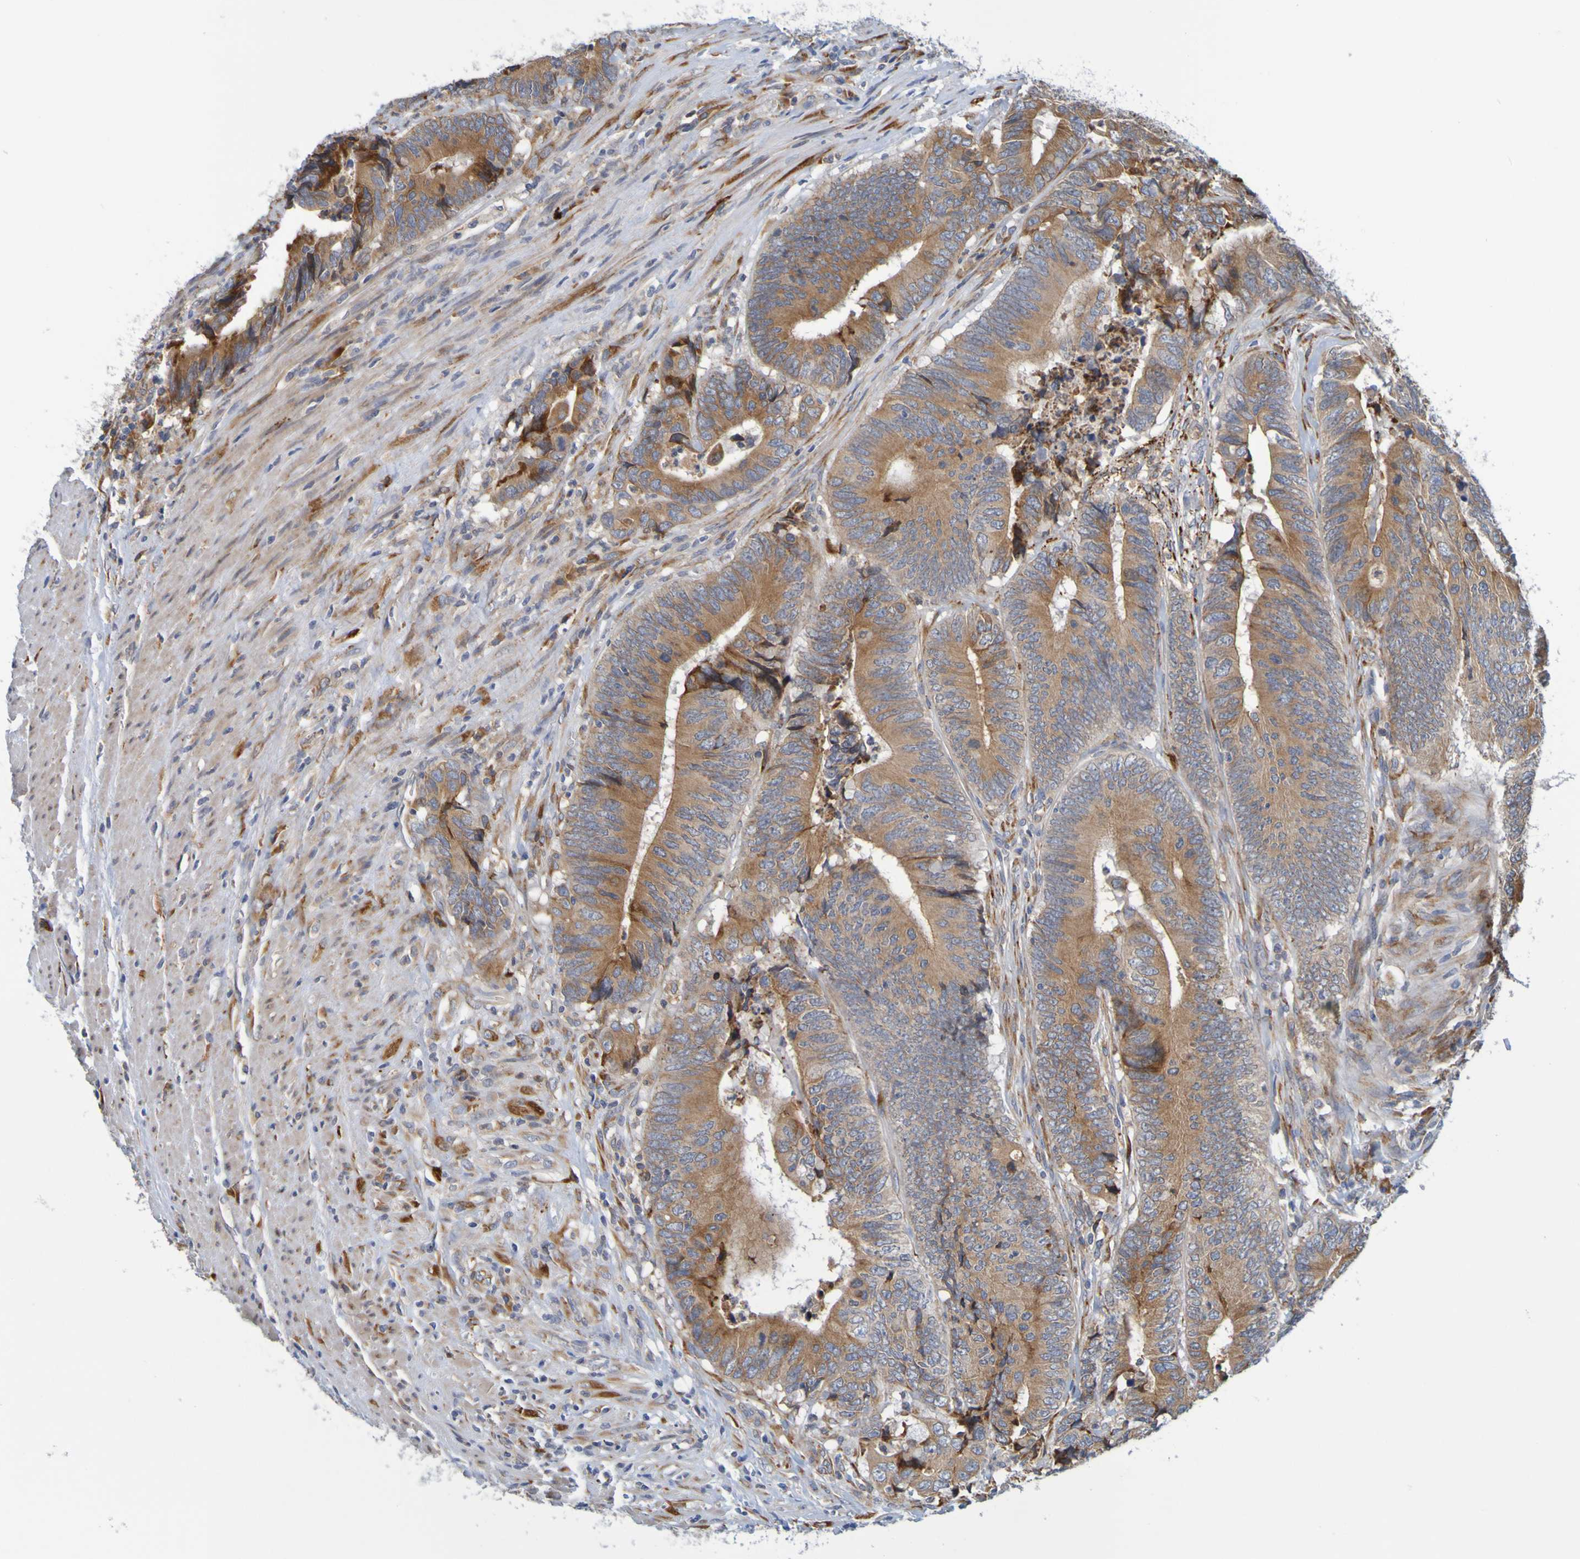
{"staining": {"intensity": "moderate", "quantity": ">75%", "location": "cytoplasmic/membranous"}, "tissue": "colorectal cancer", "cell_type": "Tumor cells", "image_type": "cancer", "snomed": [{"axis": "morphology", "description": "Normal tissue, NOS"}, {"axis": "morphology", "description": "Adenocarcinoma, NOS"}, {"axis": "topography", "description": "Colon"}], "caption": "IHC (DAB (3,3'-diaminobenzidine)) staining of human colorectal cancer (adenocarcinoma) shows moderate cytoplasmic/membranous protein staining in about >75% of tumor cells. (Brightfield microscopy of DAB IHC at high magnification).", "gene": "SIL1", "patient": {"sex": "male", "age": 56}}